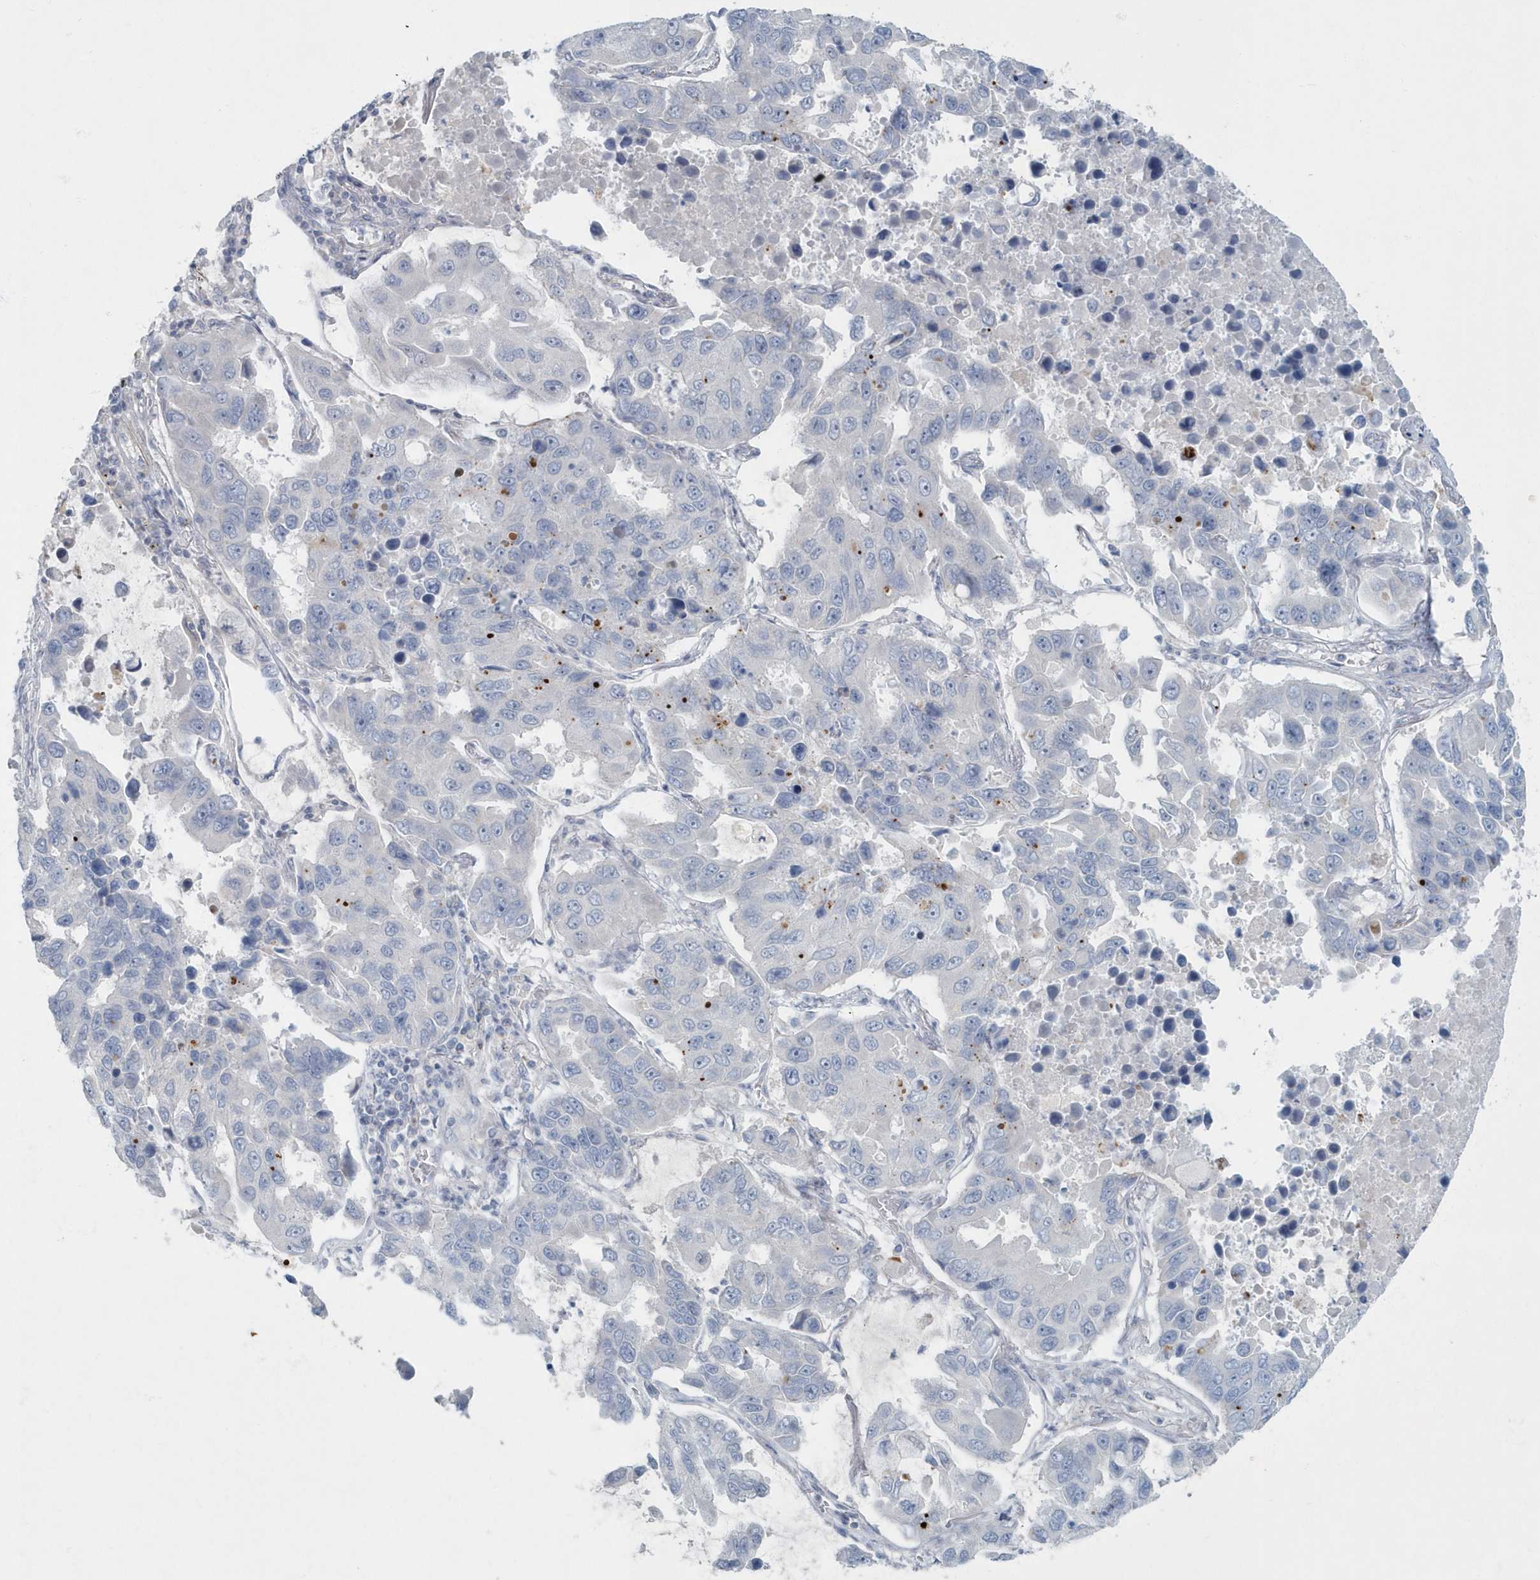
{"staining": {"intensity": "negative", "quantity": "none", "location": "none"}, "tissue": "lung cancer", "cell_type": "Tumor cells", "image_type": "cancer", "snomed": [{"axis": "morphology", "description": "Adenocarcinoma, NOS"}, {"axis": "topography", "description": "Lung"}], "caption": "Immunohistochemistry histopathology image of neoplastic tissue: human lung cancer (adenocarcinoma) stained with DAB exhibits no significant protein expression in tumor cells.", "gene": "MYOT", "patient": {"sex": "male", "age": 64}}